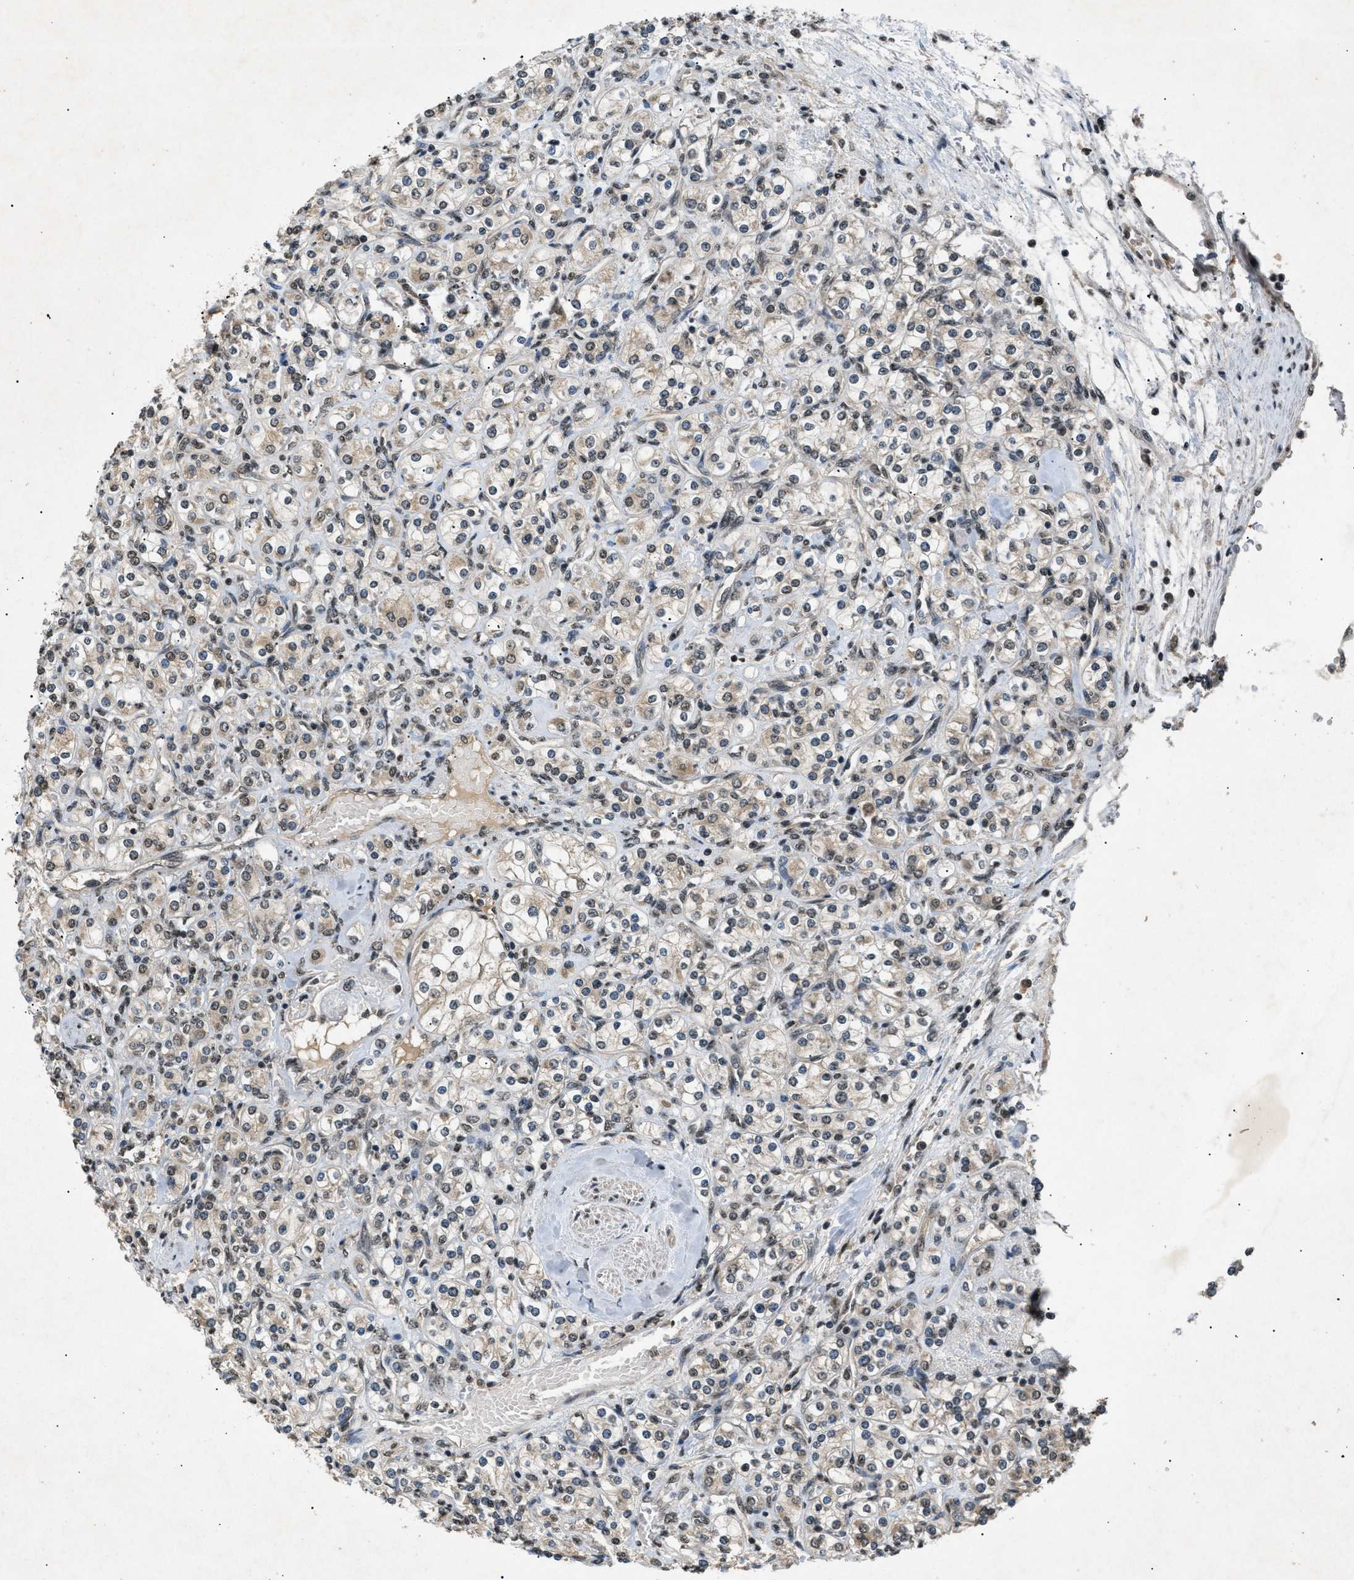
{"staining": {"intensity": "weak", "quantity": "25%-75%", "location": "nuclear"}, "tissue": "renal cancer", "cell_type": "Tumor cells", "image_type": "cancer", "snomed": [{"axis": "morphology", "description": "Adenocarcinoma, NOS"}, {"axis": "topography", "description": "Kidney"}], "caption": "DAB immunohistochemical staining of renal adenocarcinoma shows weak nuclear protein positivity in approximately 25%-75% of tumor cells.", "gene": "RBM5", "patient": {"sex": "male", "age": 77}}